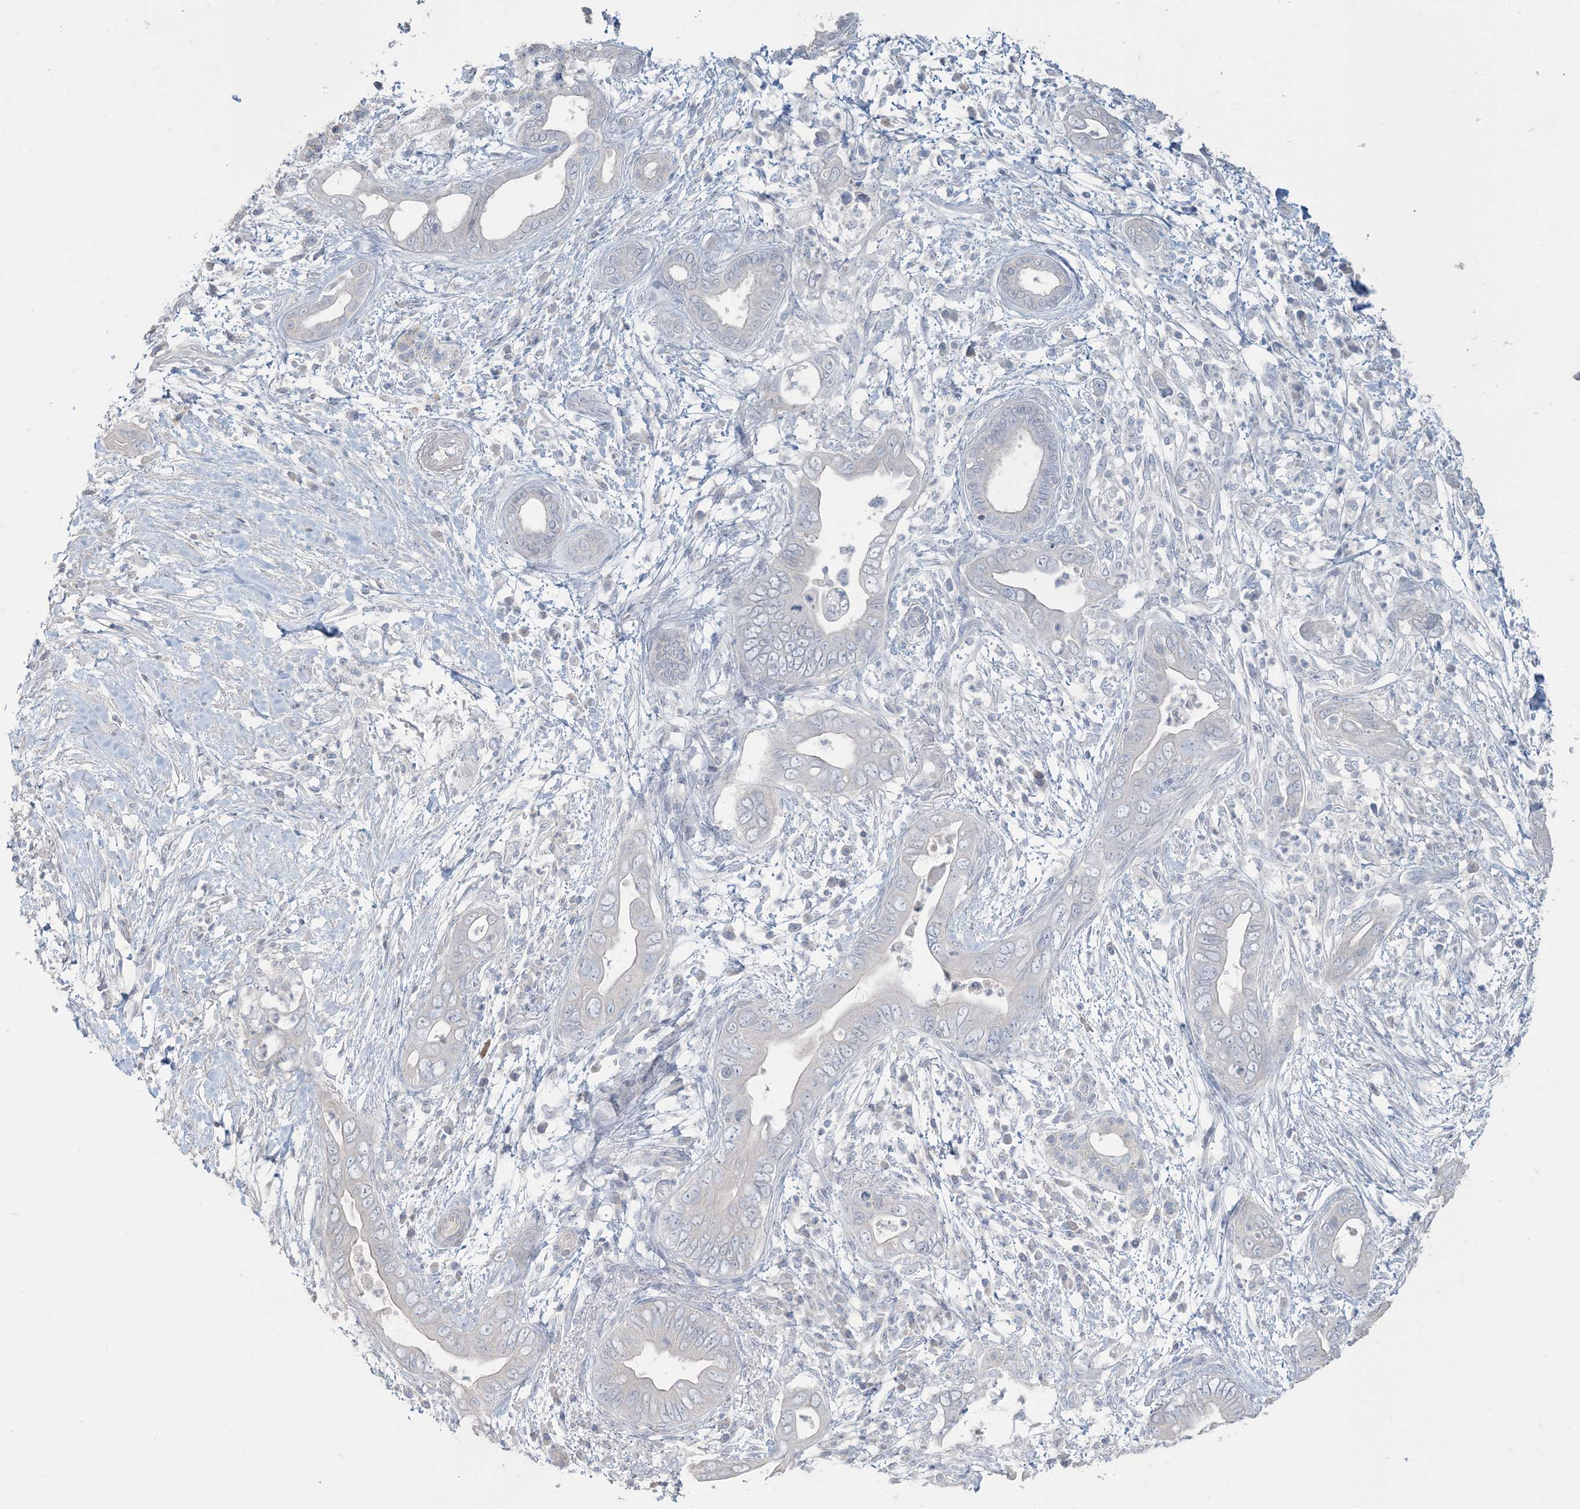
{"staining": {"intensity": "negative", "quantity": "none", "location": "none"}, "tissue": "pancreatic cancer", "cell_type": "Tumor cells", "image_type": "cancer", "snomed": [{"axis": "morphology", "description": "Adenocarcinoma, NOS"}, {"axis": "topography", "description": "Pancreas"}], "caption": "Immunohistochemical staining of human pancreatic cancer displays no significant expression in tumor cells. (Immunohistochemistry, brightfield microscopy, high magnification).", "gene": "NPHS2", "patient": {"sex": "male", "age": 75}}